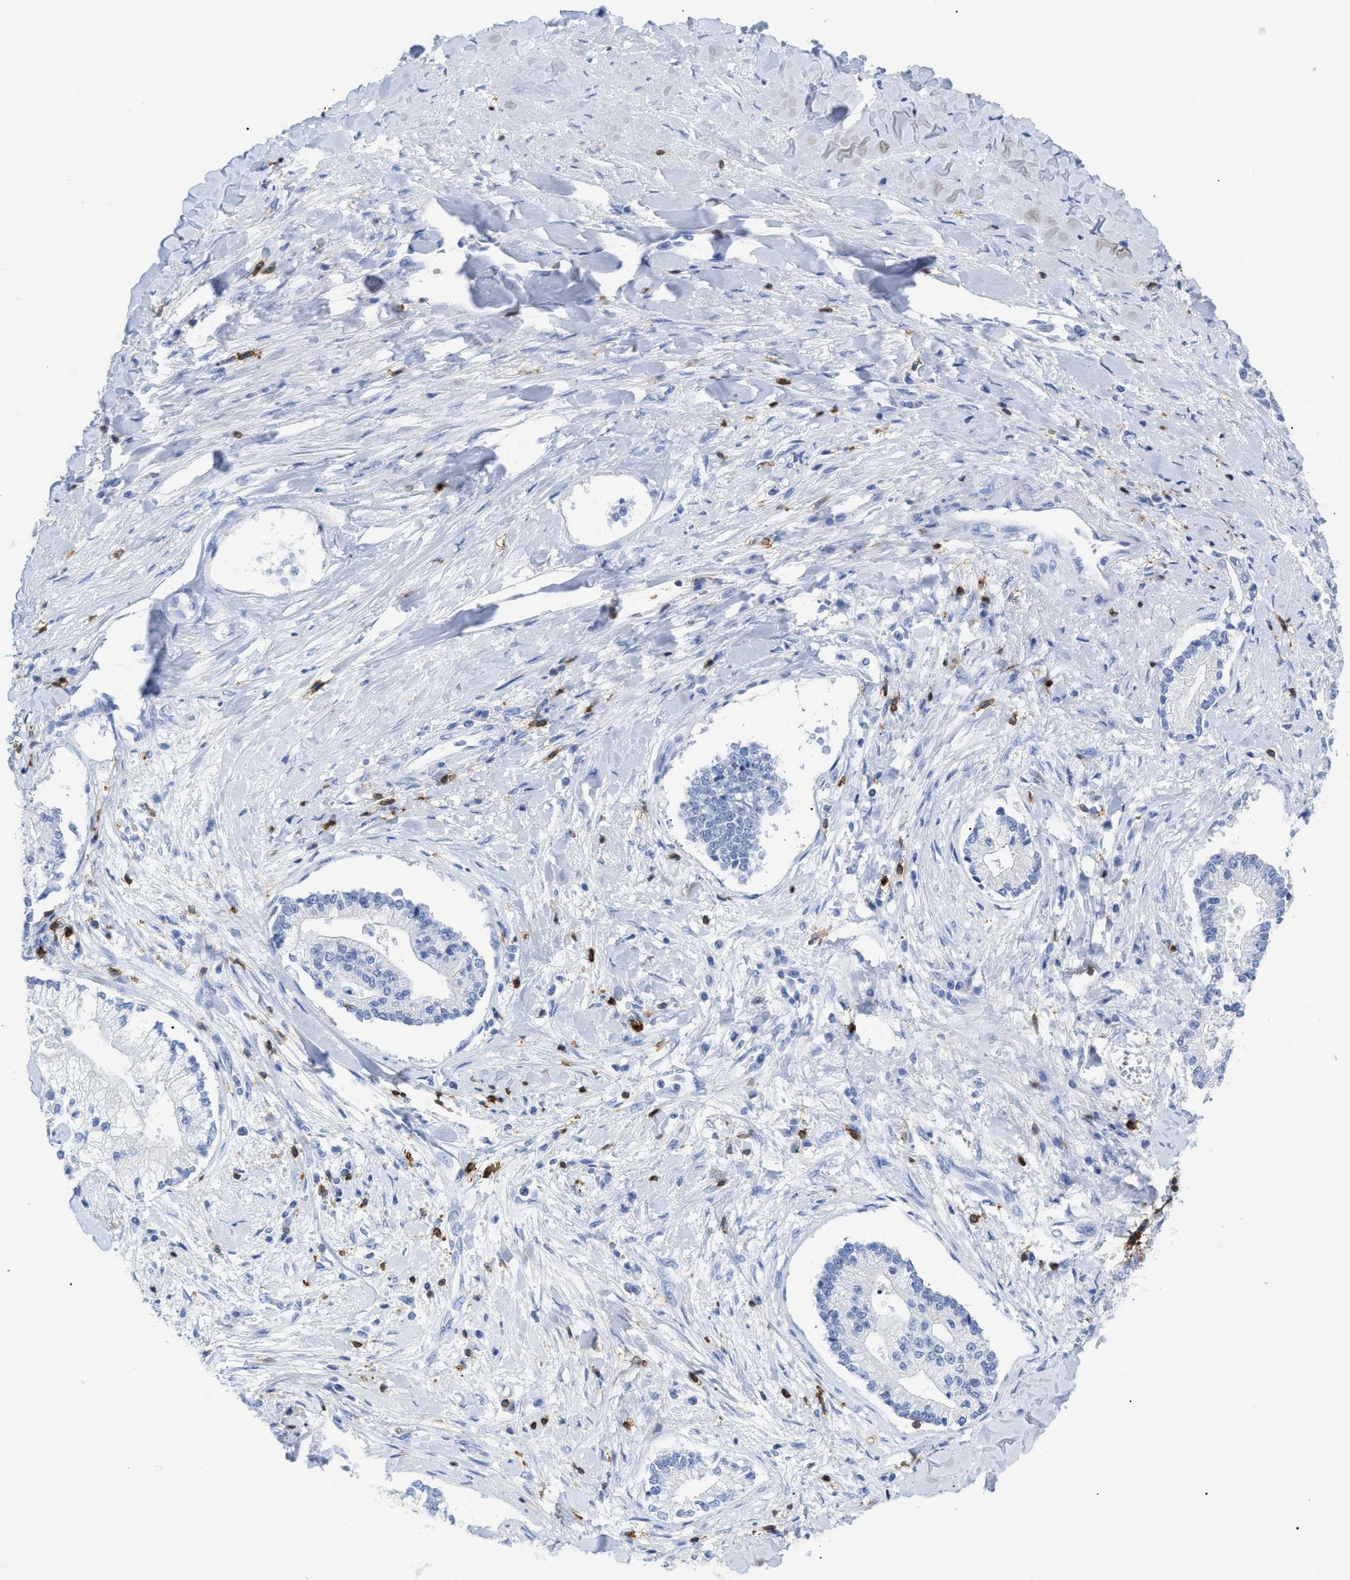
{"staining": {"intensity": "negative", "quantity": "none", "location": "none"}, "tissue": "liver cancer", "cell_type": "Tumor cells", "image_type": "cancer", "snomed": [{"axis": "morphology", "description": "Cholangiocarcinoma"}, {"axis": "topography", "description": "Liver"}], "caption": "DAB (3,3'-diaminobenzidine) immunohistochemical staining of liver cancer (cholangiocarcinoma) demonstrates no significant expression in tumor cells.", "gene": "CD5", "patient": {"sex": "male", "age": 50}}